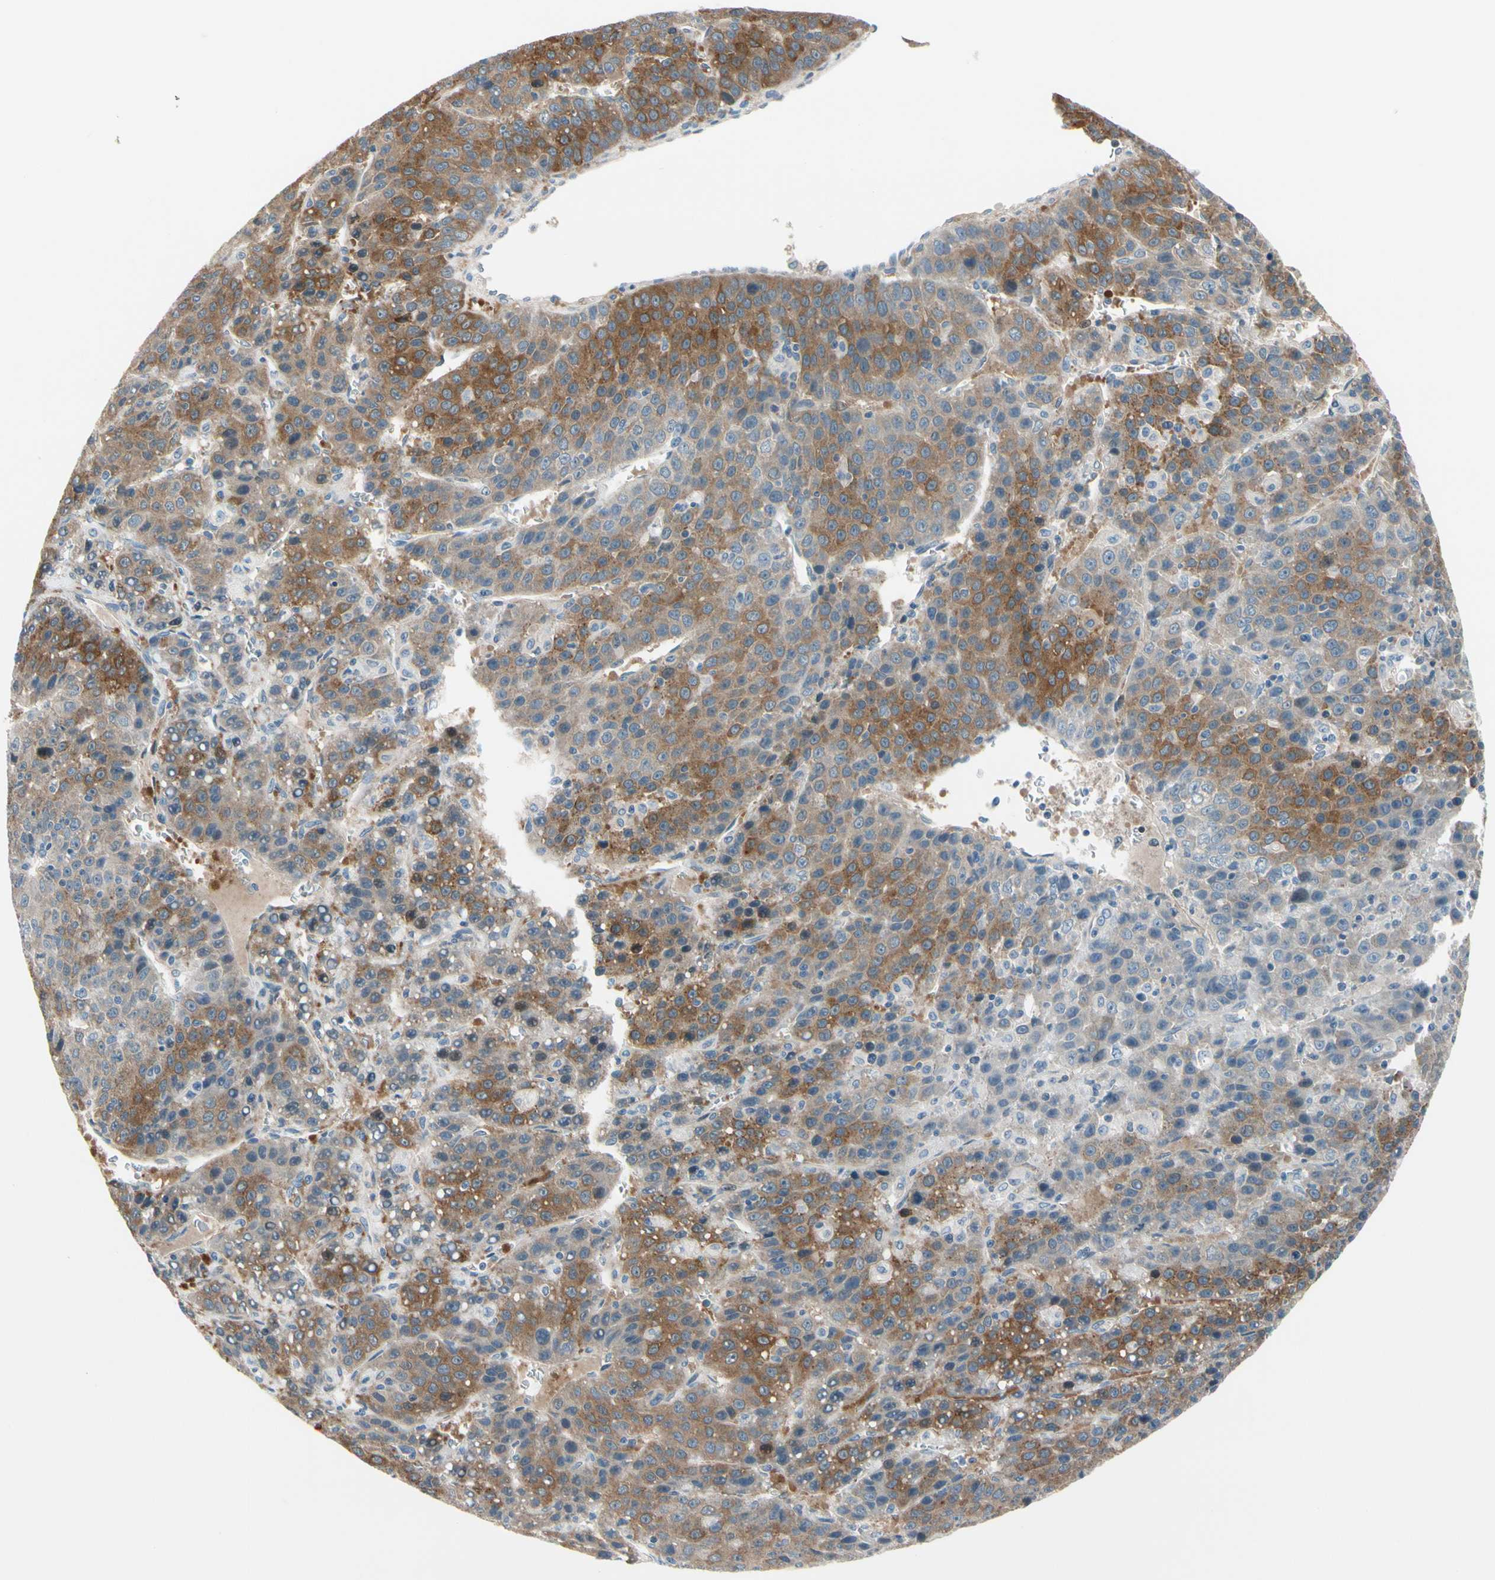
{"staining": {"intensity": "strong", "quantity": "25%-75%", "location": "cytoplasmic/membranous"}, "tissue": "liver cancer", "cell_type": "Tumor cells", "image_type": "cancer", "snomed": [{"axis": "morphology", "description": "Carcinoma, Hepatocellular, NOS"}, {"axis": "topography", "description": "Liver"}], "caption": "A high amount of strong cytoplasmic/membranous positivity is seen in approximately 25%-75% of tumor cells in hepatocellular carcinoma (liver) tissue.", "gene": "CFAP36", "patient": {"sex": "female", "age": 53}}